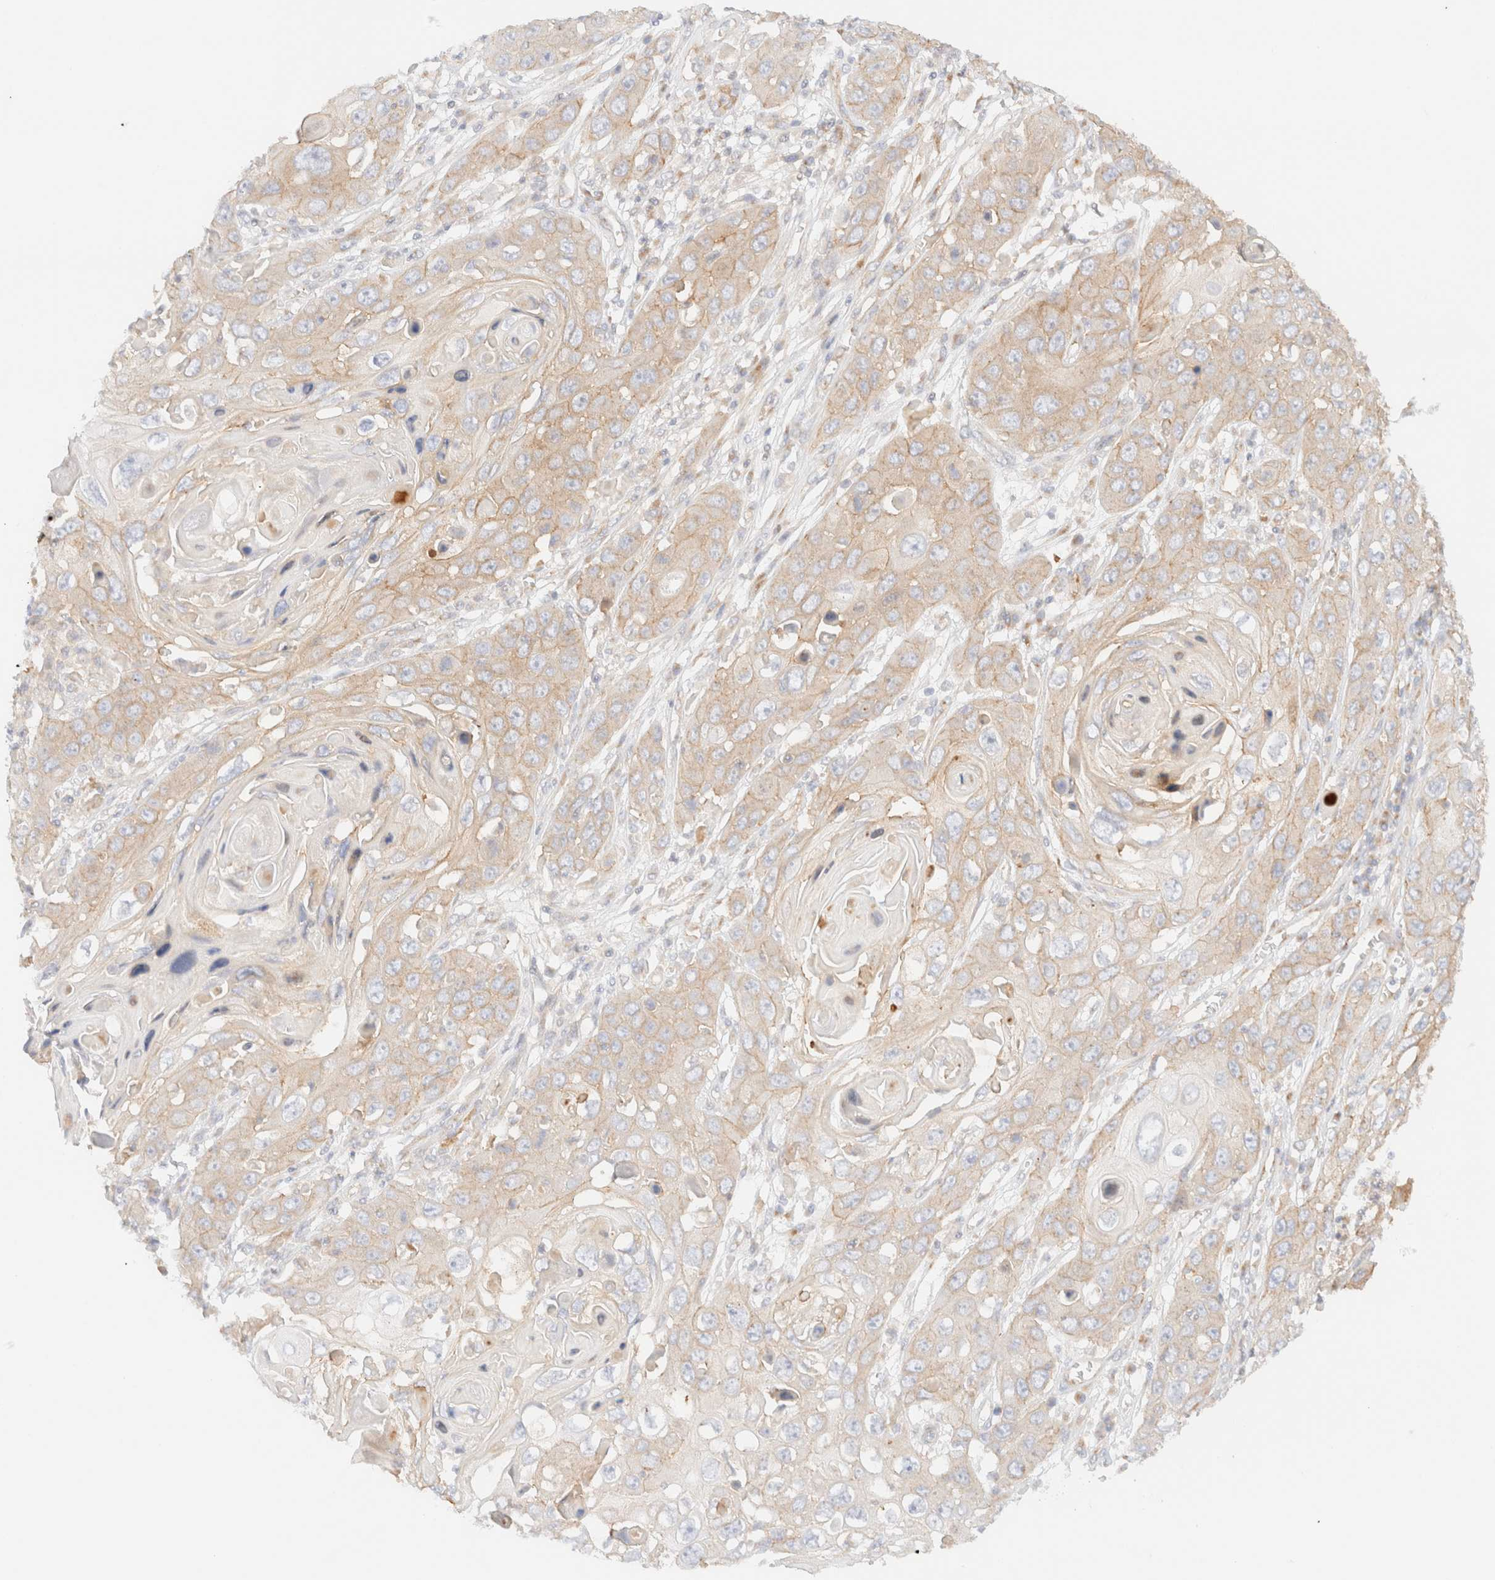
{"staining": {"intensity": "weak", "quantity": ">75%", "location": "cytoplasmic/membranous"}, "tissue": "skin cancer", "cell_type": "Tumor cells", "image_type": "cancer", "snomed": [{"axis": "morphology", "description": "Squamous cell carcinoma, NOS"}, {"axis": "topography", "description": "Skin"}], "caption": "Human skin squamous cell carcinoma stained for a protein (brown) reveals weak cytoplasmic/membranous positive expression in approximately >75% of tumor cells.", "gene": "MYO10", "patient": {"sex": "male", "age": 55}}